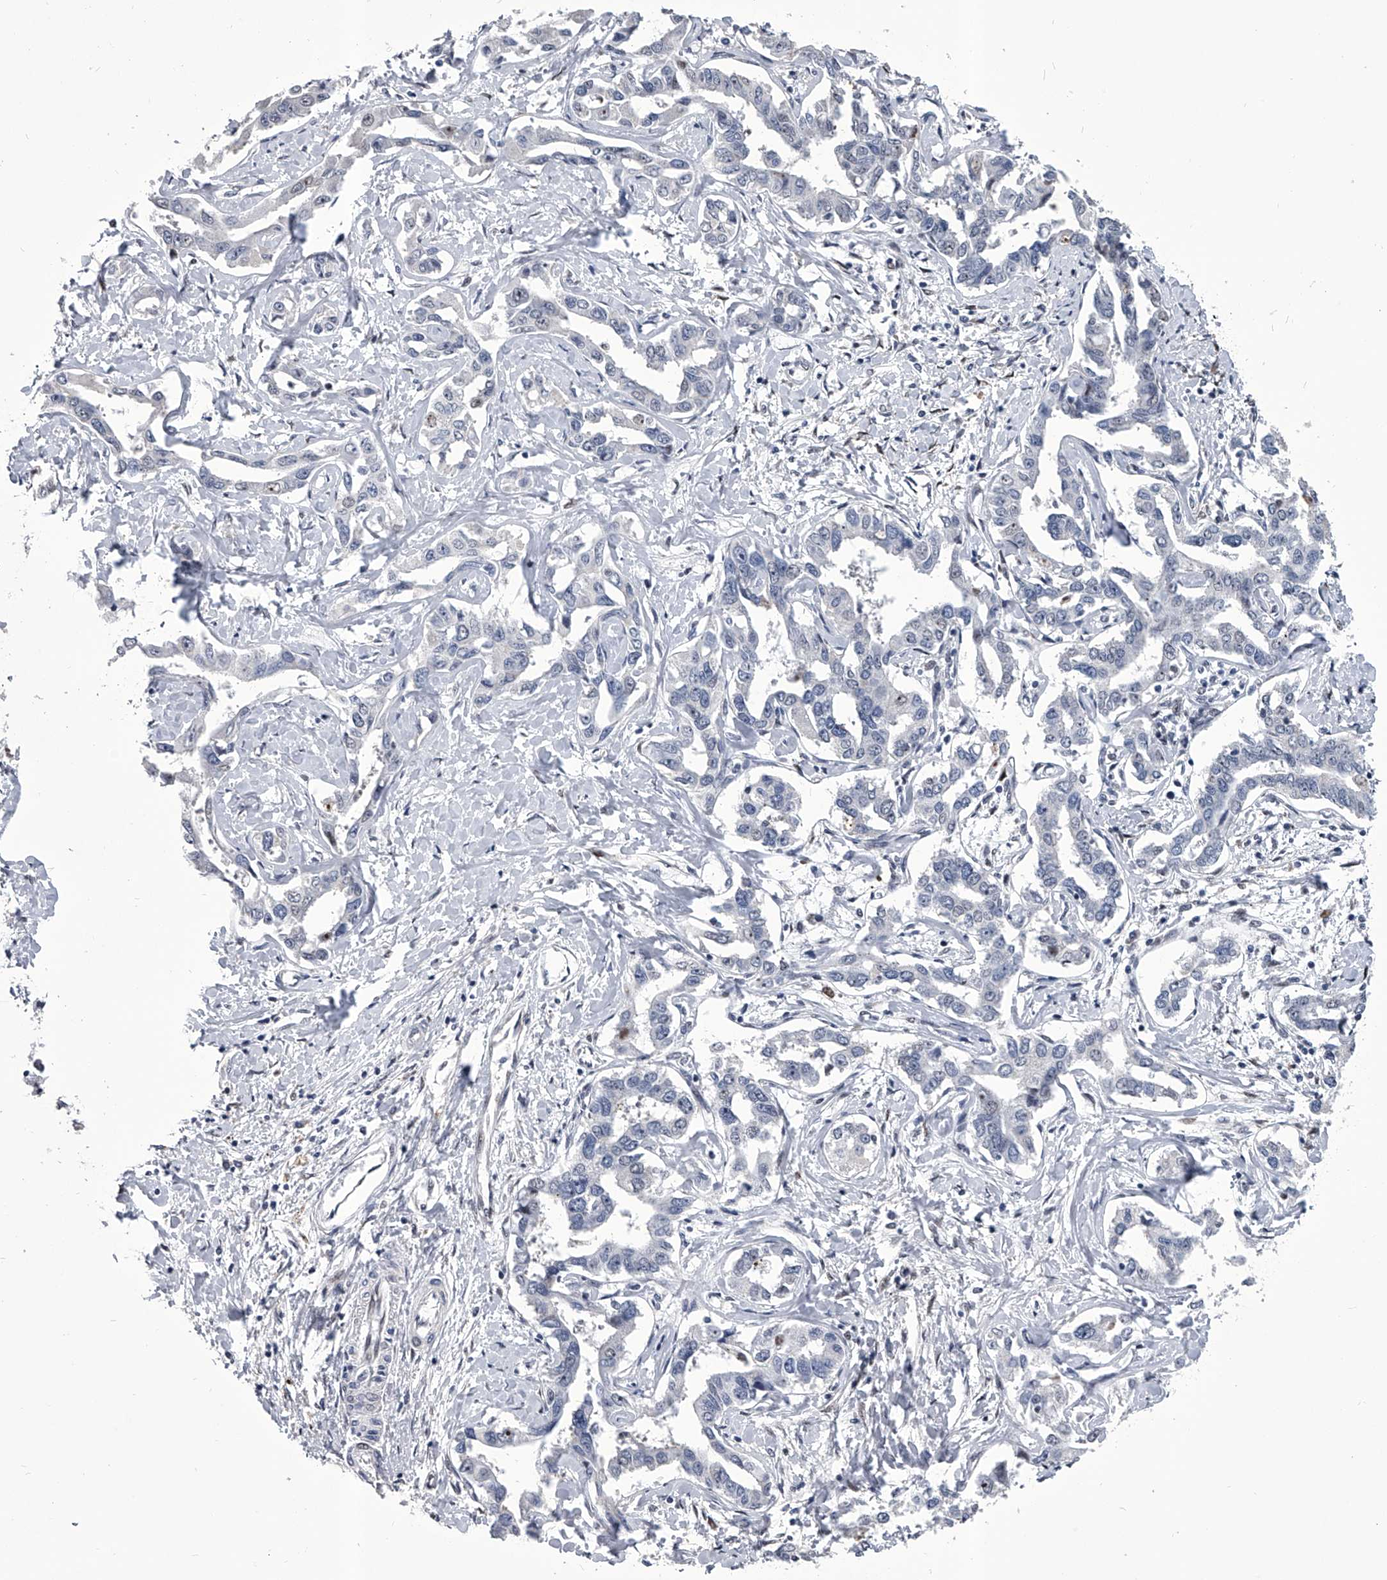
{"staining": {"intensity": "negative", "quantity": "none", "location": "none"}, "tissue": "liver cancer", "cell_type": "Tumor cells", "image_type": "cancer", "snomed": [{"axis": "morphology", "description": "Cholangiocarcinoma"}, {"axis": "topography", "description": "Liver"}], "caption": "IHC photomicrograph of neoplastic tissue: human liver cholangiocarcinoma stained with DAB demonstrates no significant protein positivity in tumor cells.", "gene": "CMTR1", "patient": {"sex": "male", "age": 59}}